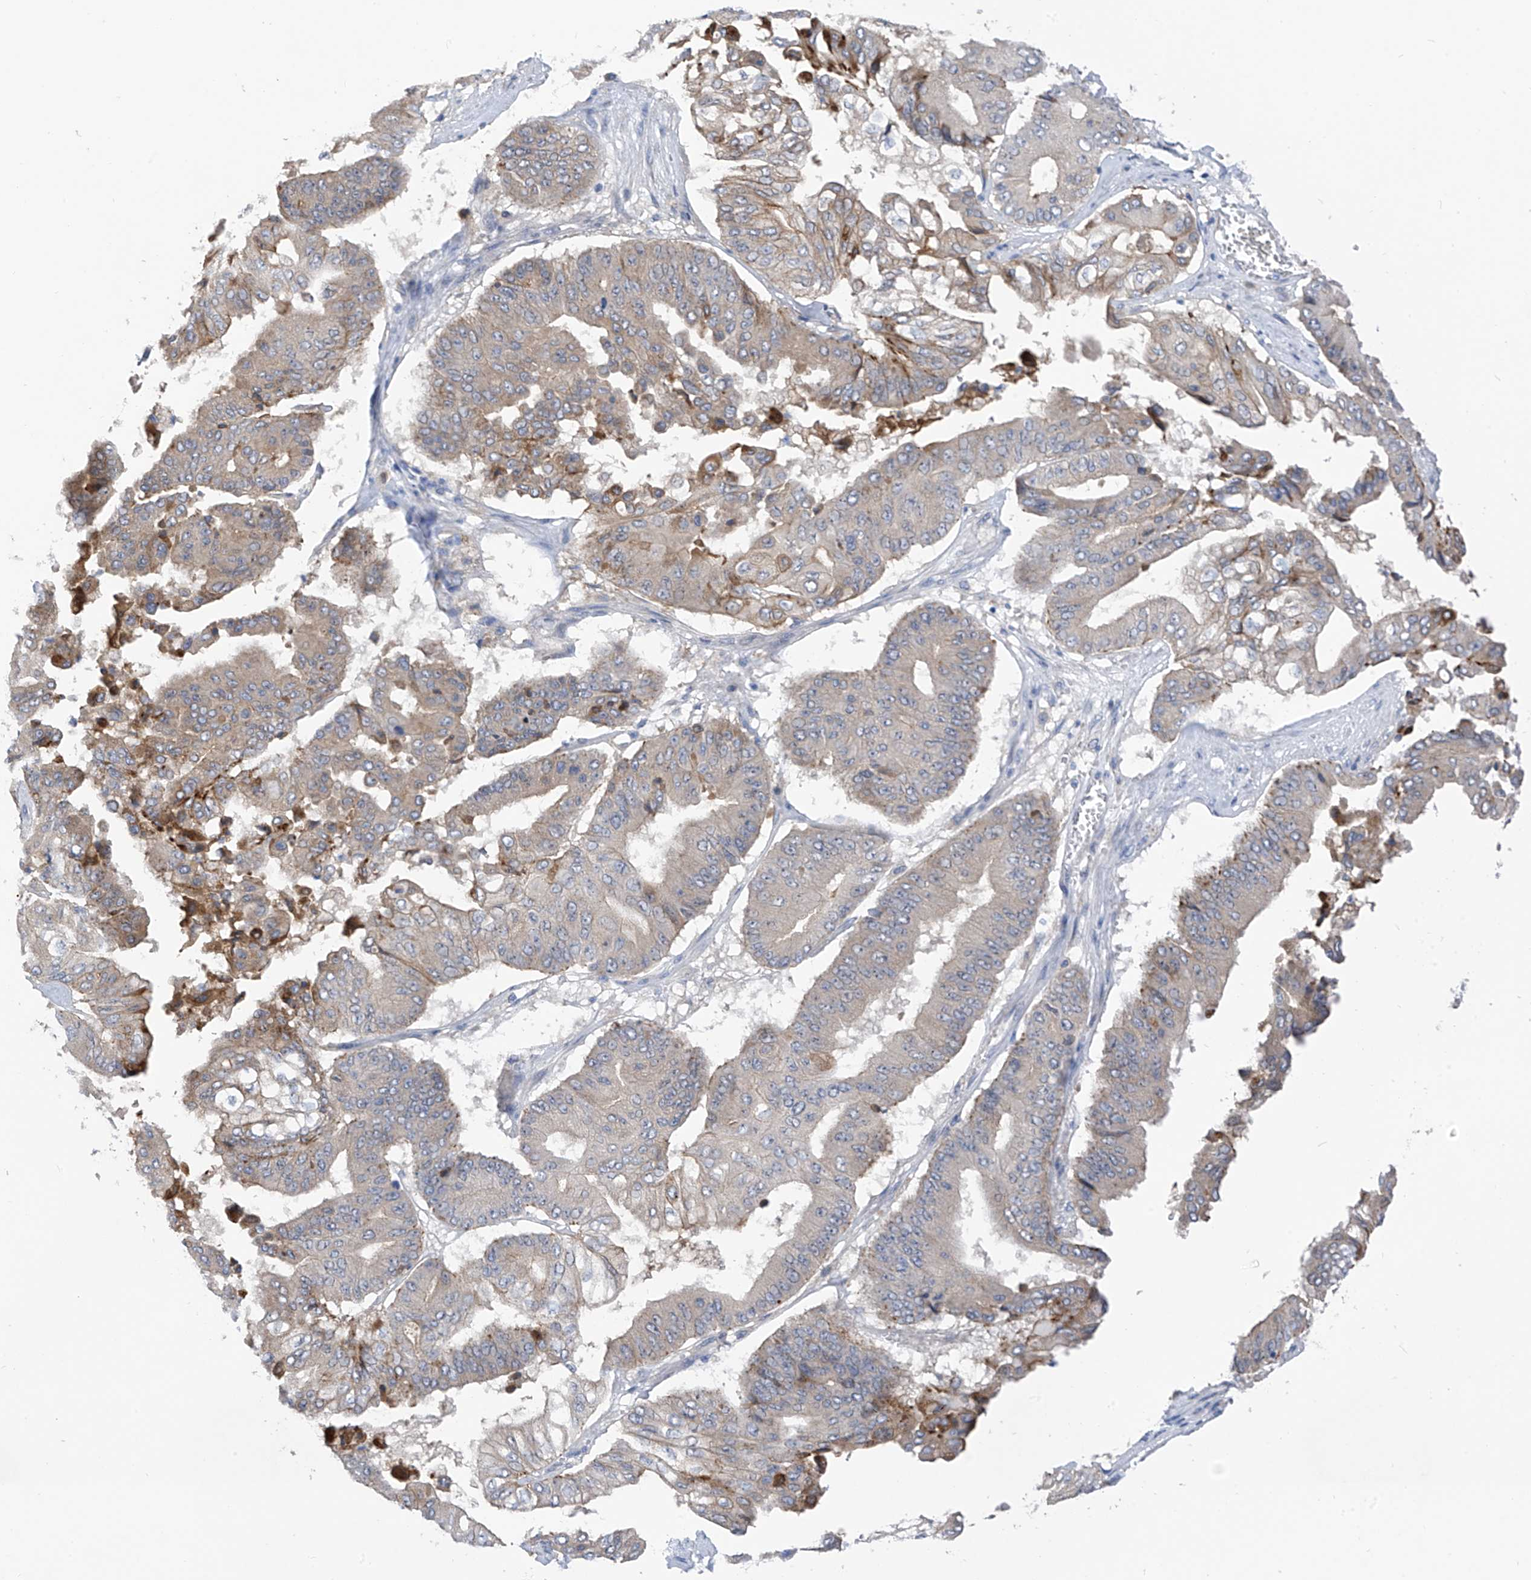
{"staining": {"intensity": "moderate", "quantity": "<25%", "location": "cytoplasmic/membranous"}, "tissue": "pancreatic cancer", "cell_type": "Tumor cells", "image_type": "cancer", "snomed": [{"axis": "morphology", "description": "Adenocarcinoma, NOS"}, {"axis": "topography", "description": "Pancreas"}], "caption": "Pancreatic cancer (adenocarcinoma) was stained to show a protein in brown. There is low levels of moderate cytoplasmic/membranous staining in approximately <25% of tumor cells.", "gene": "LDAH", "patient": {"sex": "female", "age": 77}}